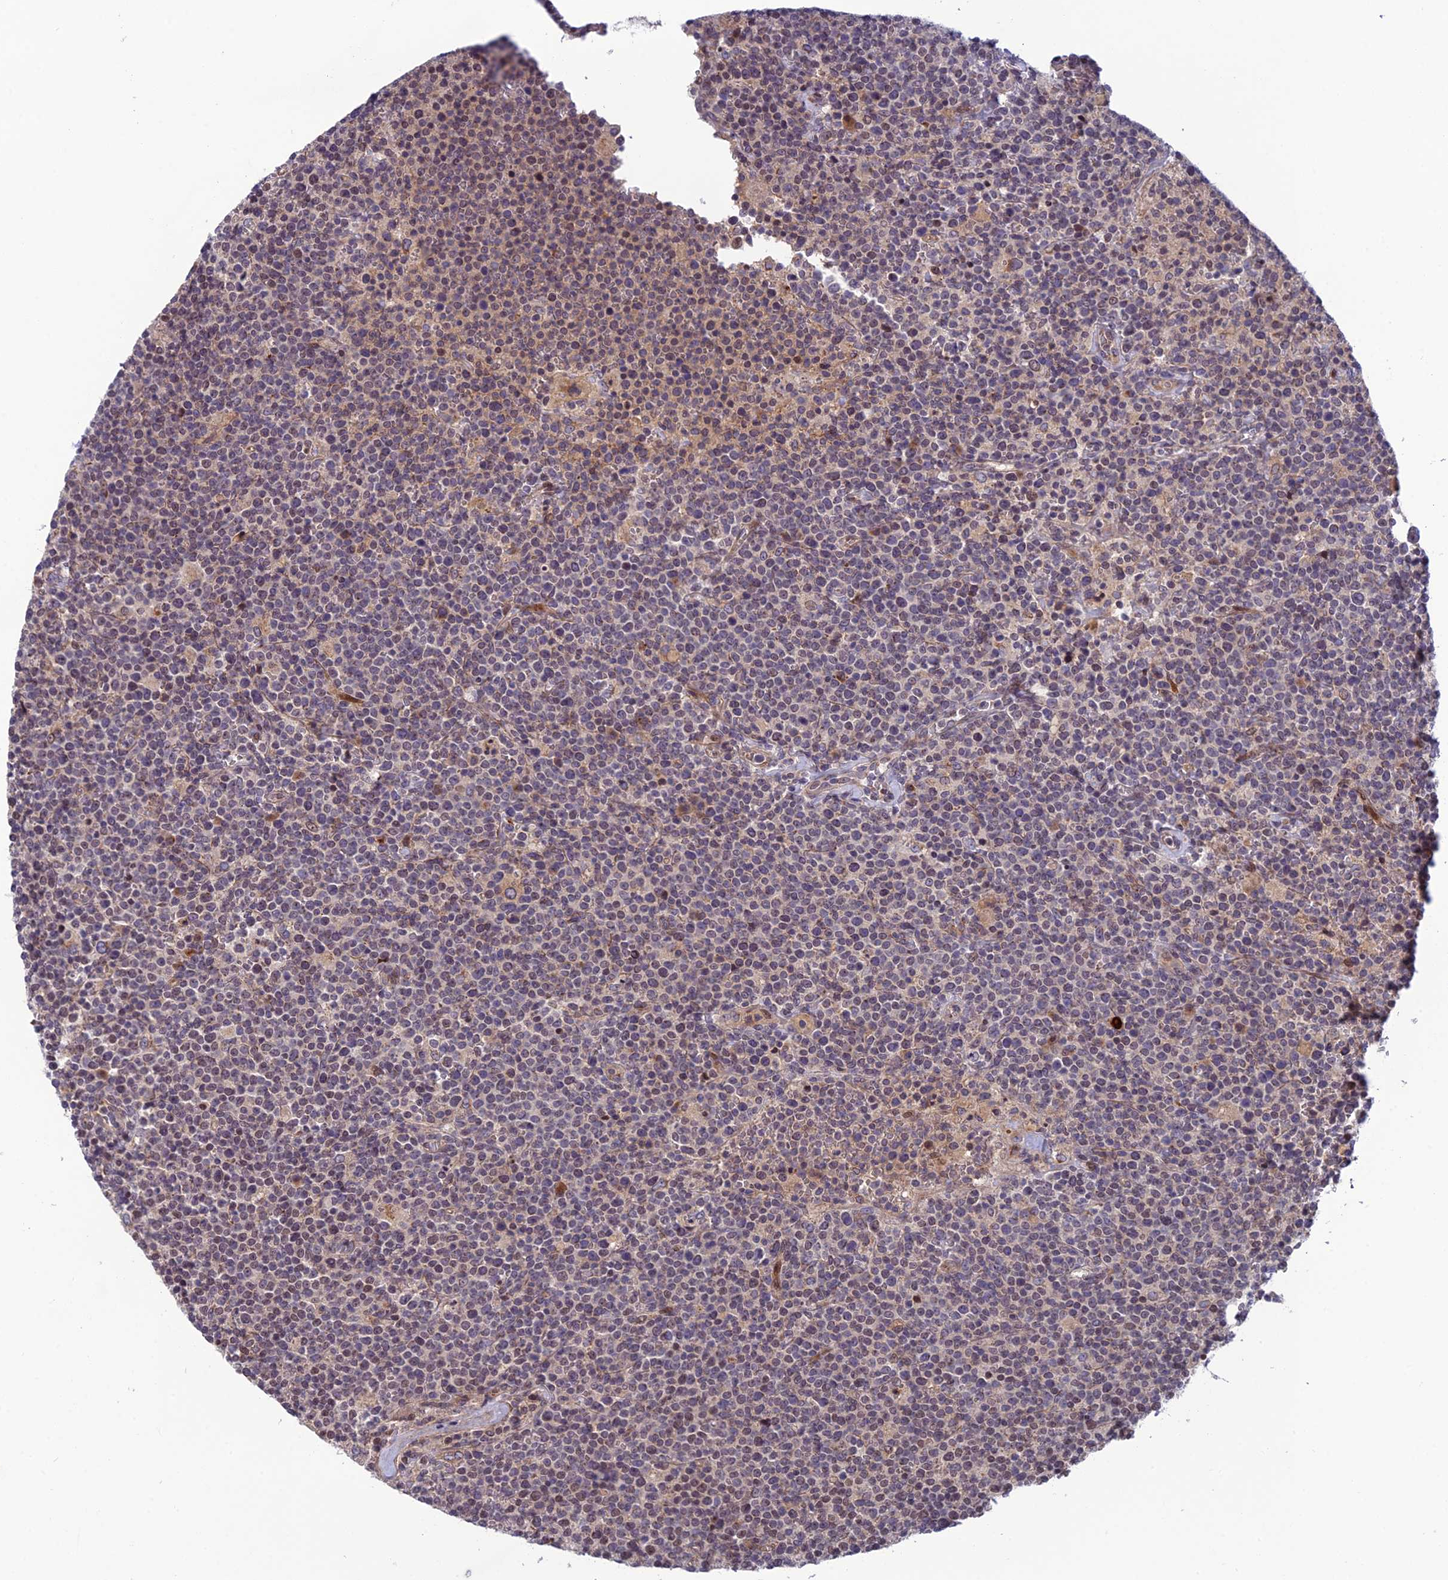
{"staining": {"intensity": "weak", "quantity": "<25%", "location": "nuclear"}, "tissue": "lymphoma", "cell_type": "Tumor cells", "image_type": "cancer", "snomed": [{"axis": "morphology", "description": "Malignant lymphoma, non-Hodgkin's type, High grade"}, {"axis": "topography", "description": "Lymph node"}], "caption": "This is an IHC histopathology image of lymphoma. There is no positivity in tumor cells.", "gene": "SMIM7", "patient": {"sex": "male", "age": 61}}